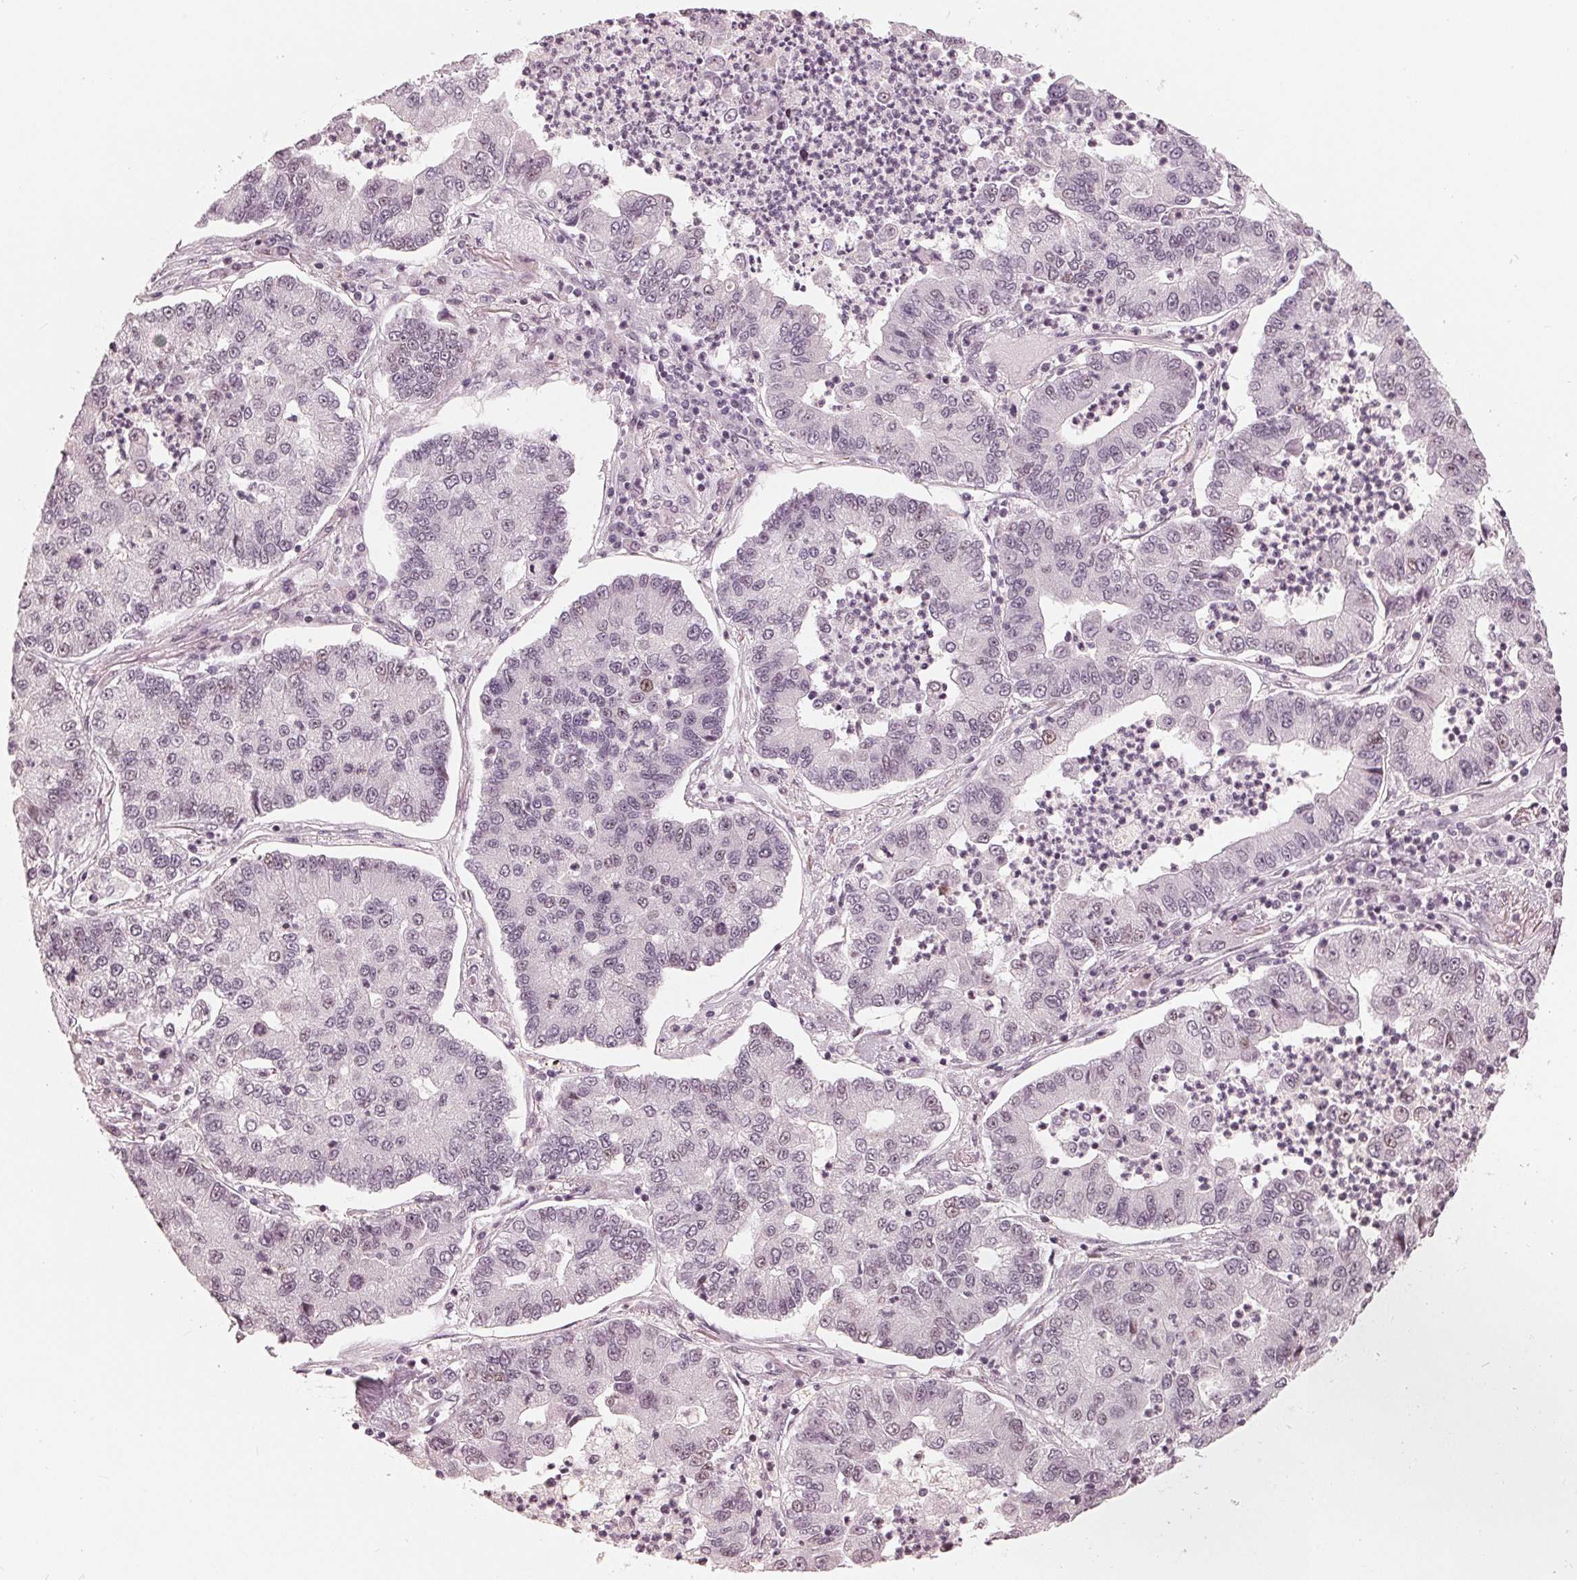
{"staining": {"intensity": "weak", "quantity": "<25%", "location": "nuclear"}, "tissue": "lung cancer", "cell_type": "Tumor cells", "image_type": "cancer", "snomed": [{"axis": "morphology", "description": "Adenocarcinoma, NOS"}, {"axis": "topography", "description": "Lung"}], "caption": "Immunohistochemical staining of lung cancer displays no significant staining in tumor cells. (DAB (3,3'-diaminobenzidine) immunohistochemistry, high magnification).", "gene": "ADPRHL1", "patient": {"sex": "female", "age": 57}}